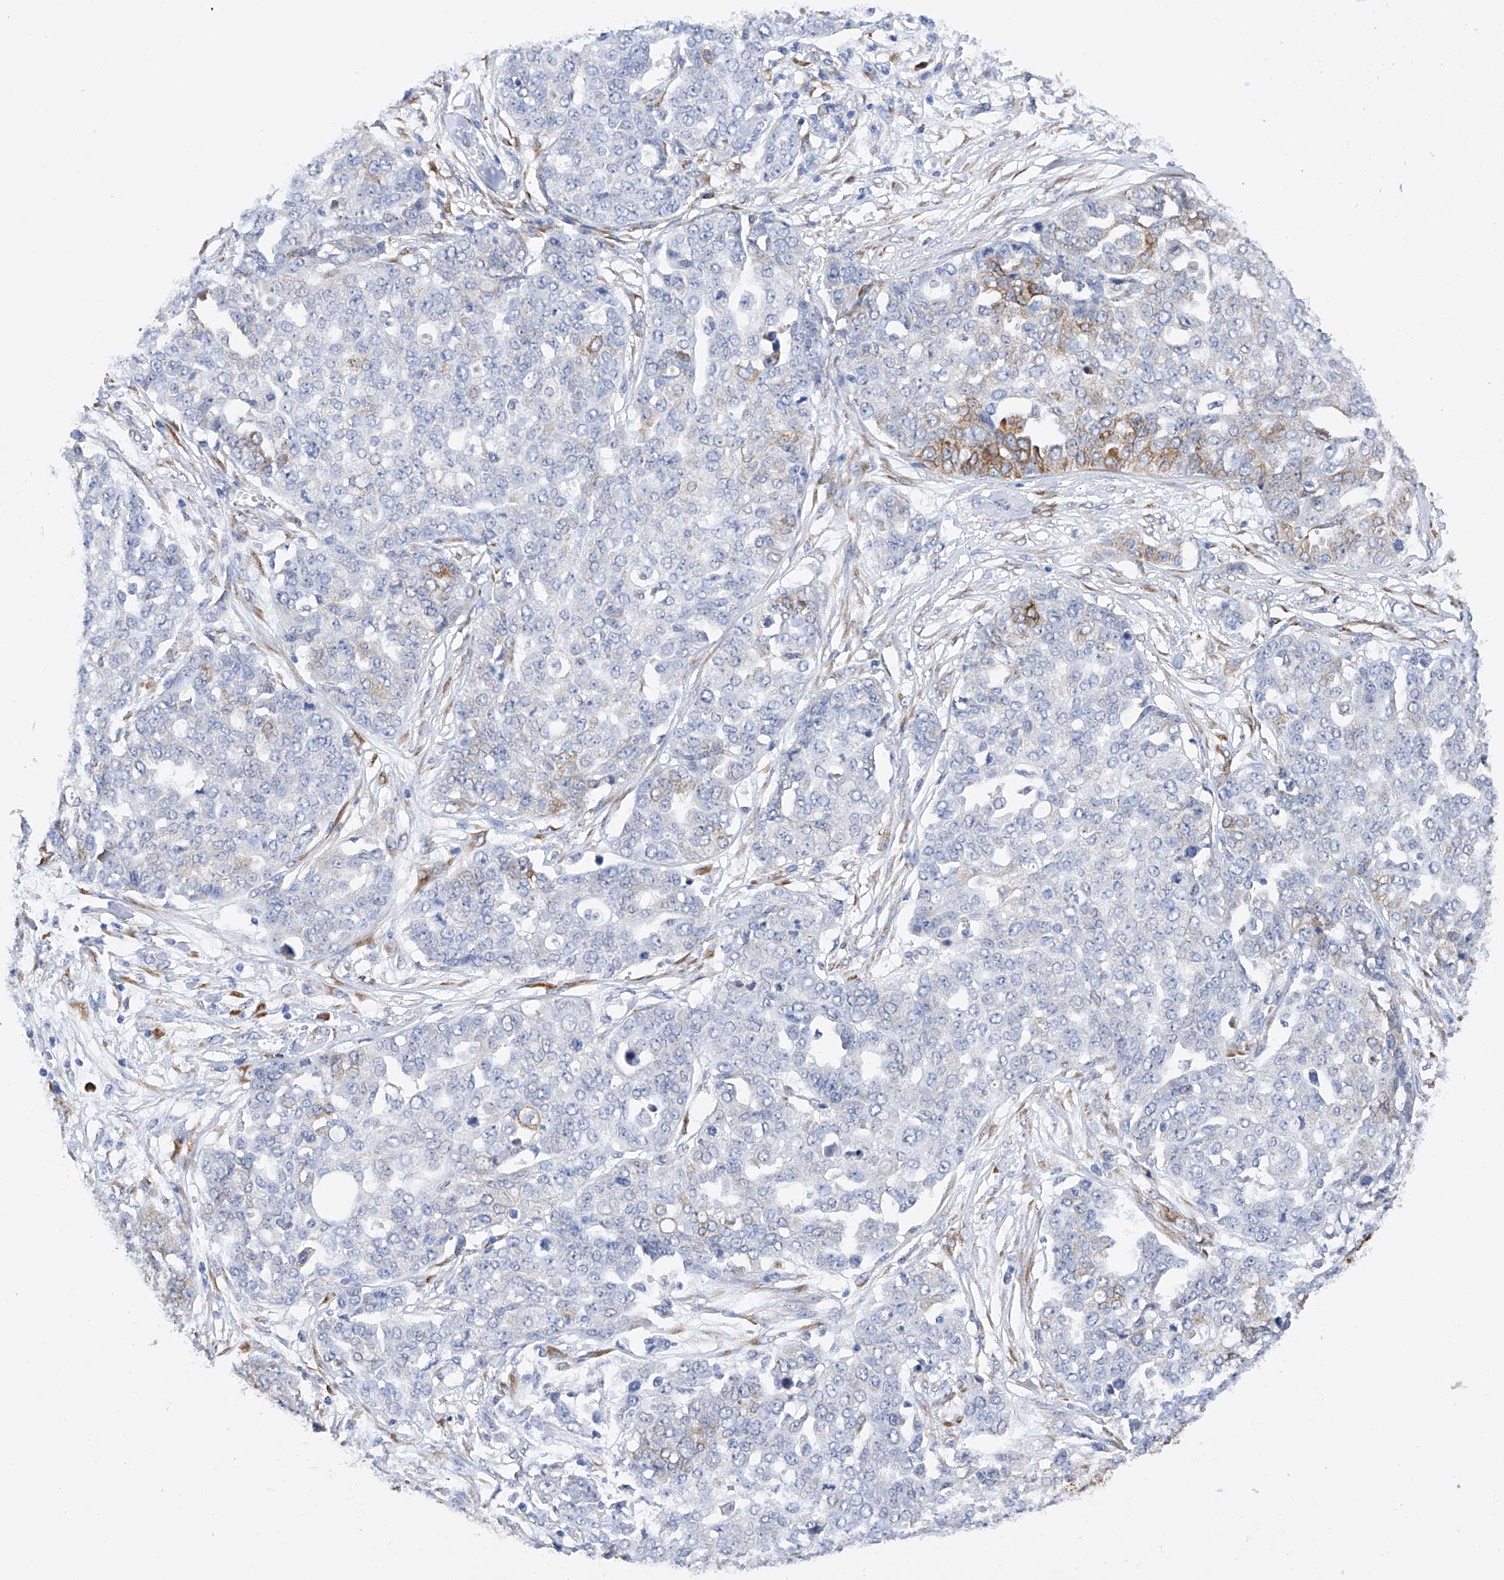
{"staining": {"intensity": "moderate", "quantity": "<25%", "location": "cytoplasmic/membranous"}, "tissue": "ovarian cancer", "cell_type": "Tumor cells", "image_type": "cancer", "snomed": [{"axis": "morphology", "description": "Cystadenocarcinoma, serous, NOS"}, {"axis": "topography", "description": "Soft tissue"}, {"axis": "topography", "description": "Ovary"}], "caption": "Ovarian cancer (serous cystadenocarcinoma) stained with a brown dye displays moderate cytoplasmic/membranous positive staining in about <25% of tumor cells.", "gene": "PDIA5", "patient": {"sex": "female", "age": 57}}